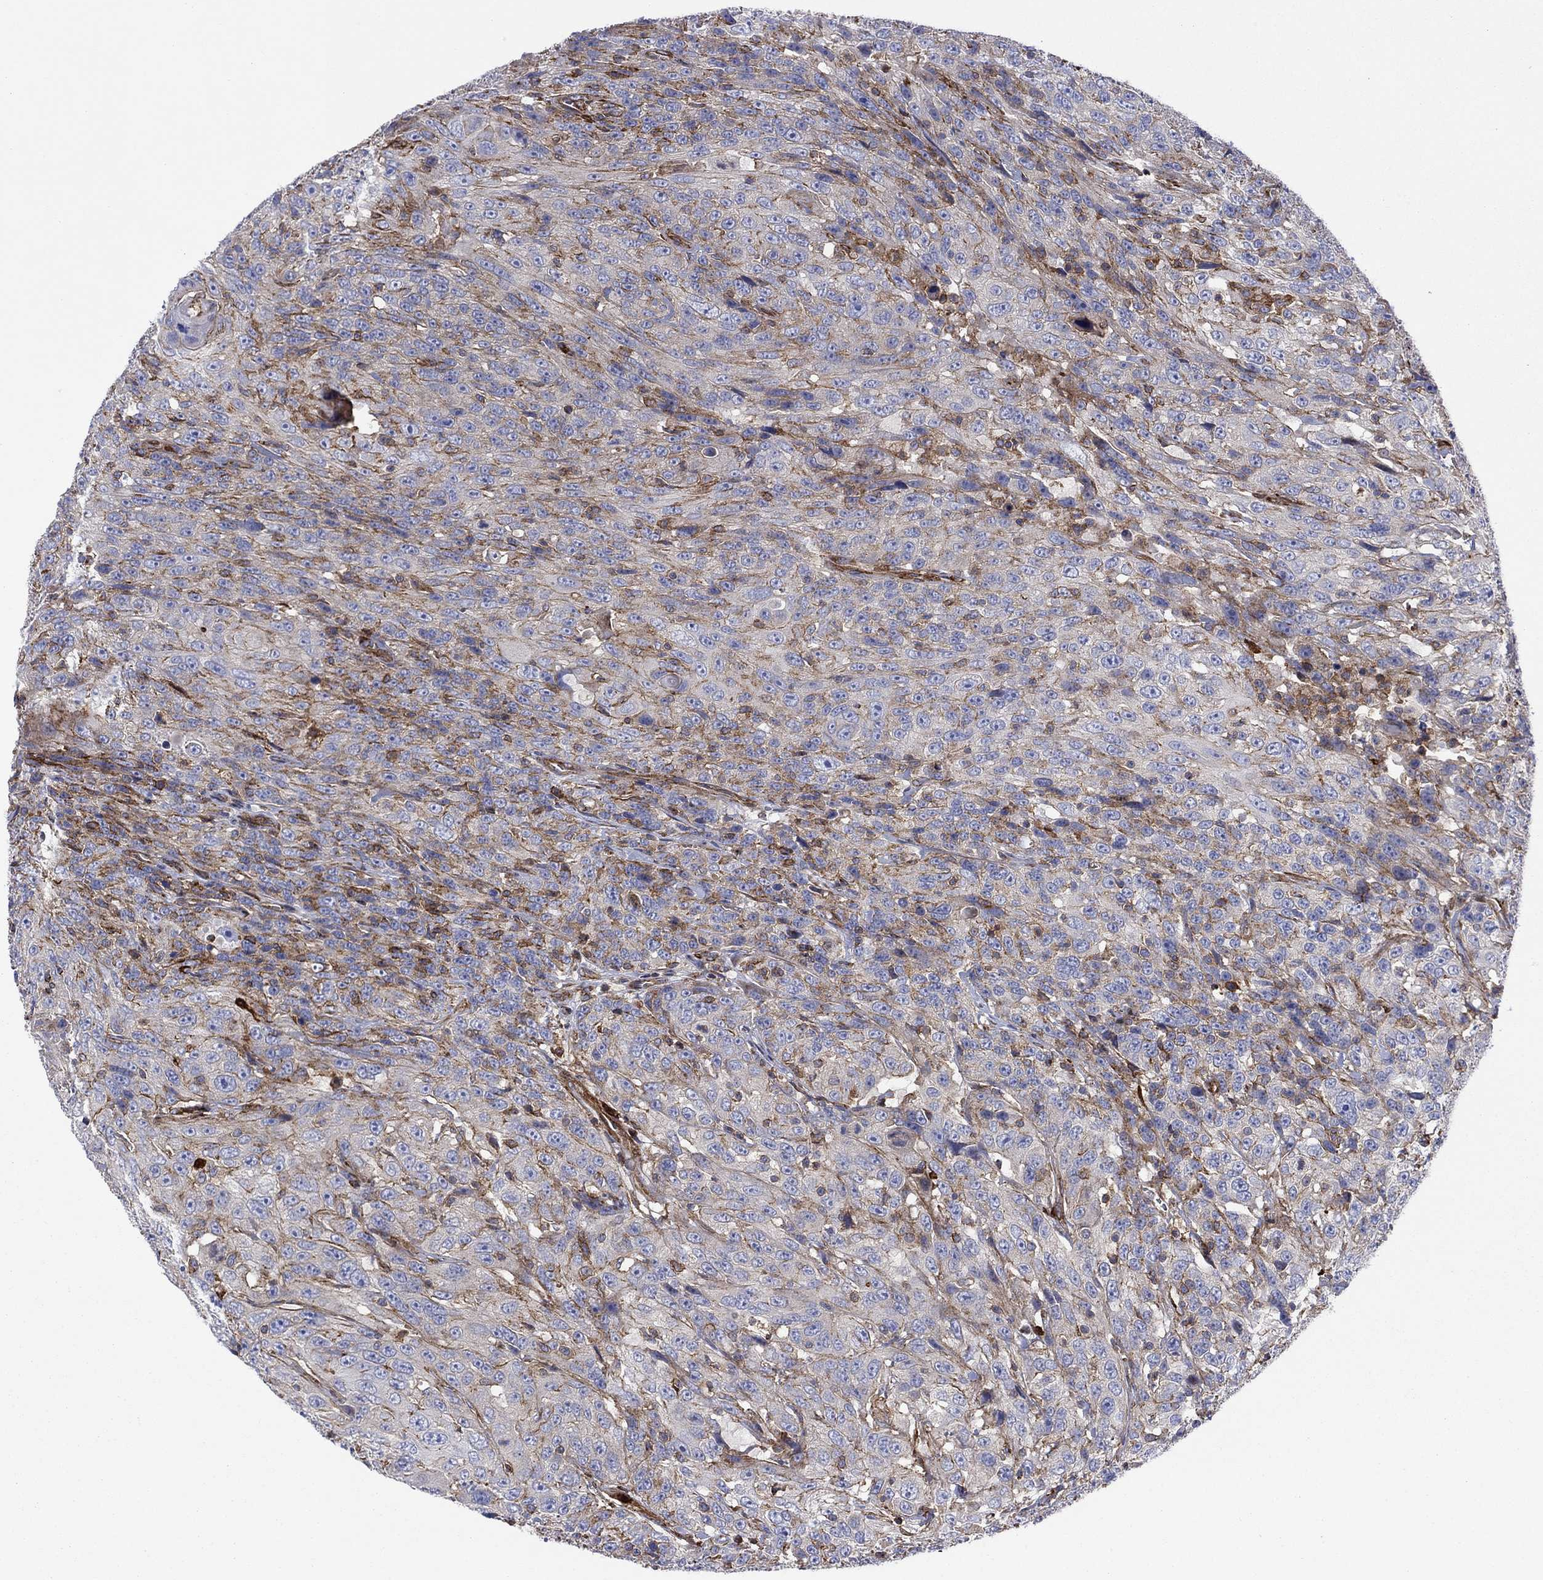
{"staining": {"intensity": "strong", "quantity": "<25%", "location": "cytoplasmic/membranous"}, "tissue": "urothelial cancer", "cell_type": "Tumor cells", "image_type": "cancer", "snomed": [{"axis": "morphology", "description": "Urothelial carcinoma, NOS"}, {"axis": "morphology", "description": "Urothelial carcinoma, High grade"}, {"axis": "topography", "description": "Urinary bladder"}], "caption": "Urothelial cancer tissue demonstrates strong cytoplasmic/membranous positivity in approximately <25% of tumor cells The staining was performed using DAB, with brown indicating positive protein expression. Nuclei are stained blue with hematoxylin.", "gene": "PAG1", "patient": {"sex": "female", "age": 73}}